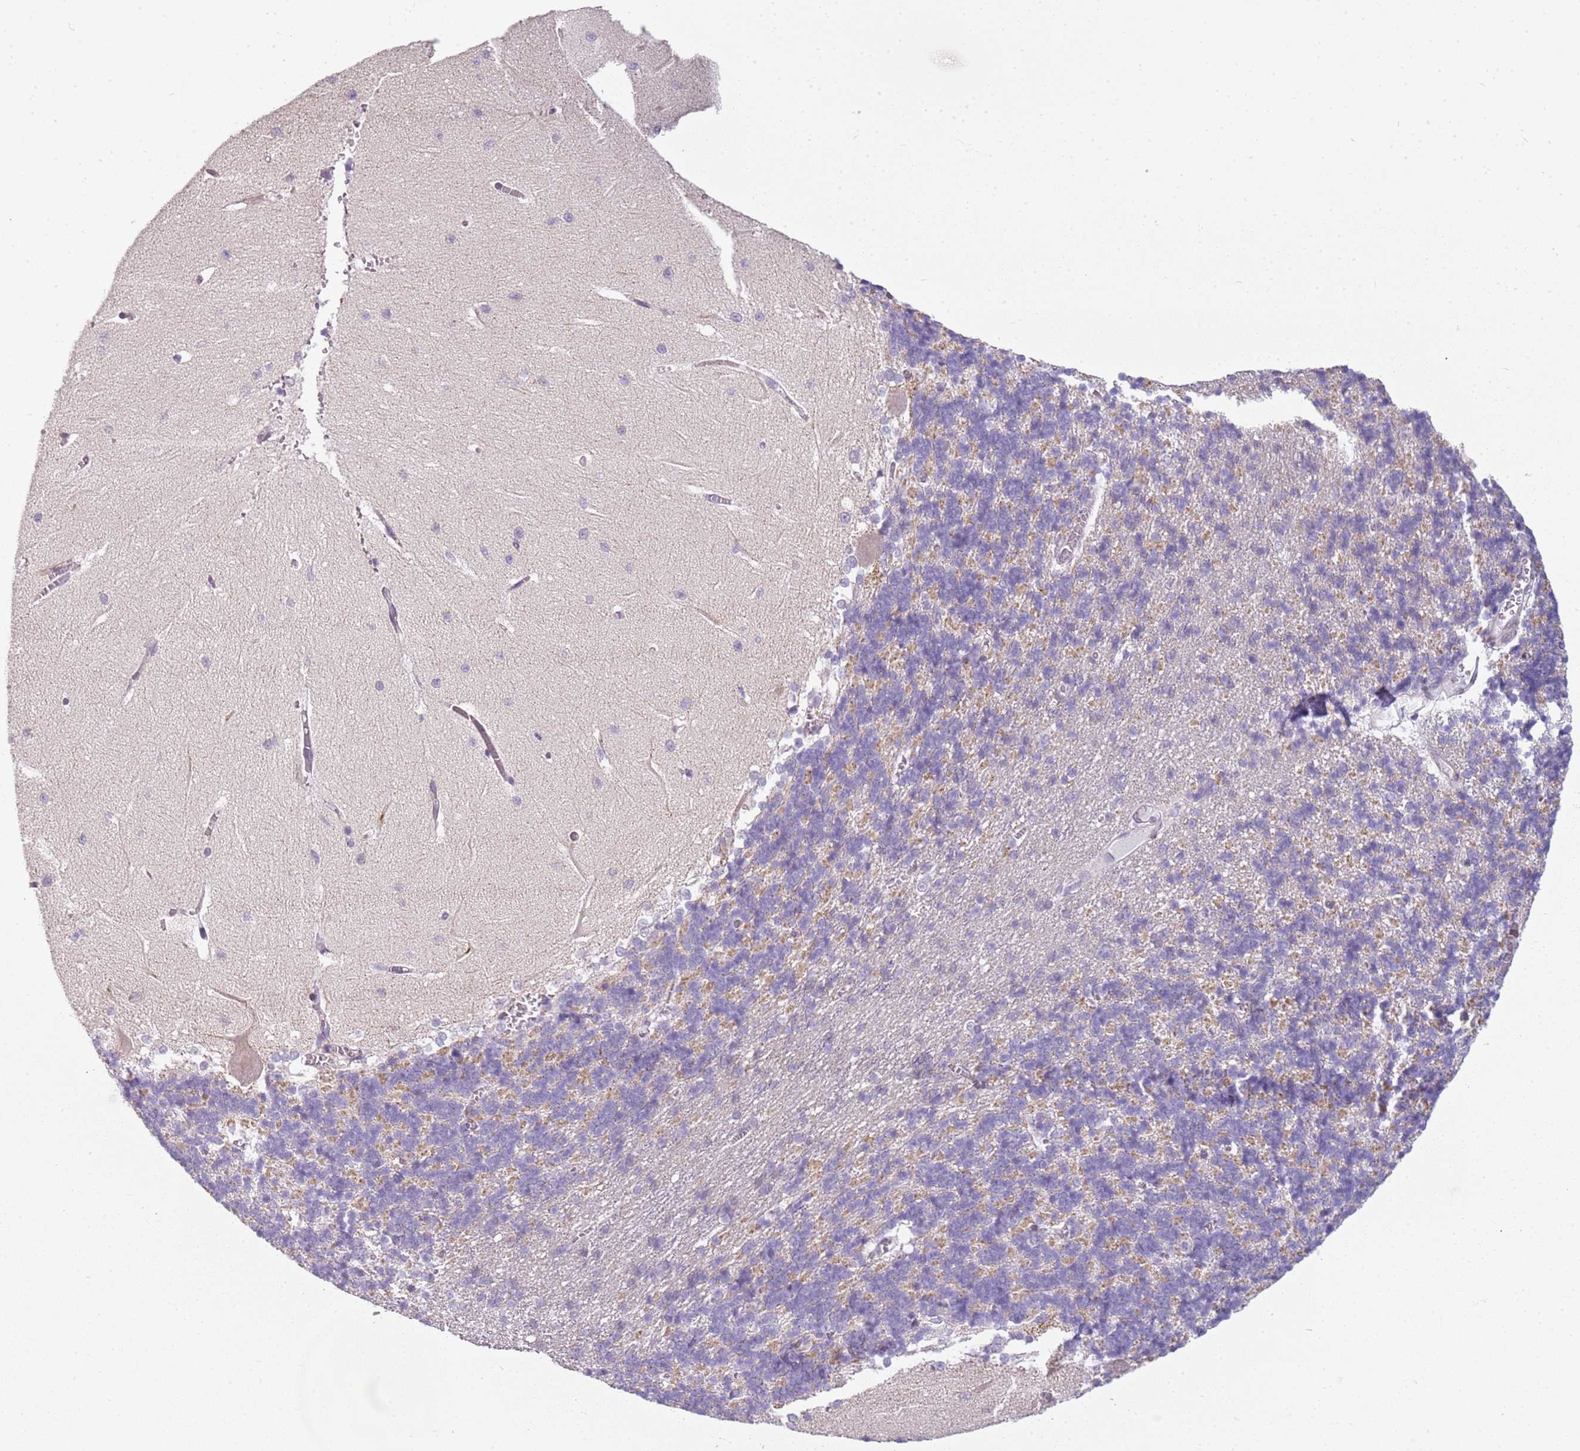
{"staining": {"intensity": "negative", "quantity": "none", "location": "none"}, "tissue": "cerebellum", "cell_type": "Cells in granular layer", "image_type": "normal", "snomed": [{"axis": "morphology", "description": "Normal tissue, NOS"}, {"axis": "topography", "description": "Cerebellum"}], "caption": "Human cerebellum stained for a protein using immunohistochemistry demonstrates no expression in cells in granular layer.", "gene": "DEFB116", "patient": {"sex": "male", "age": 37}}